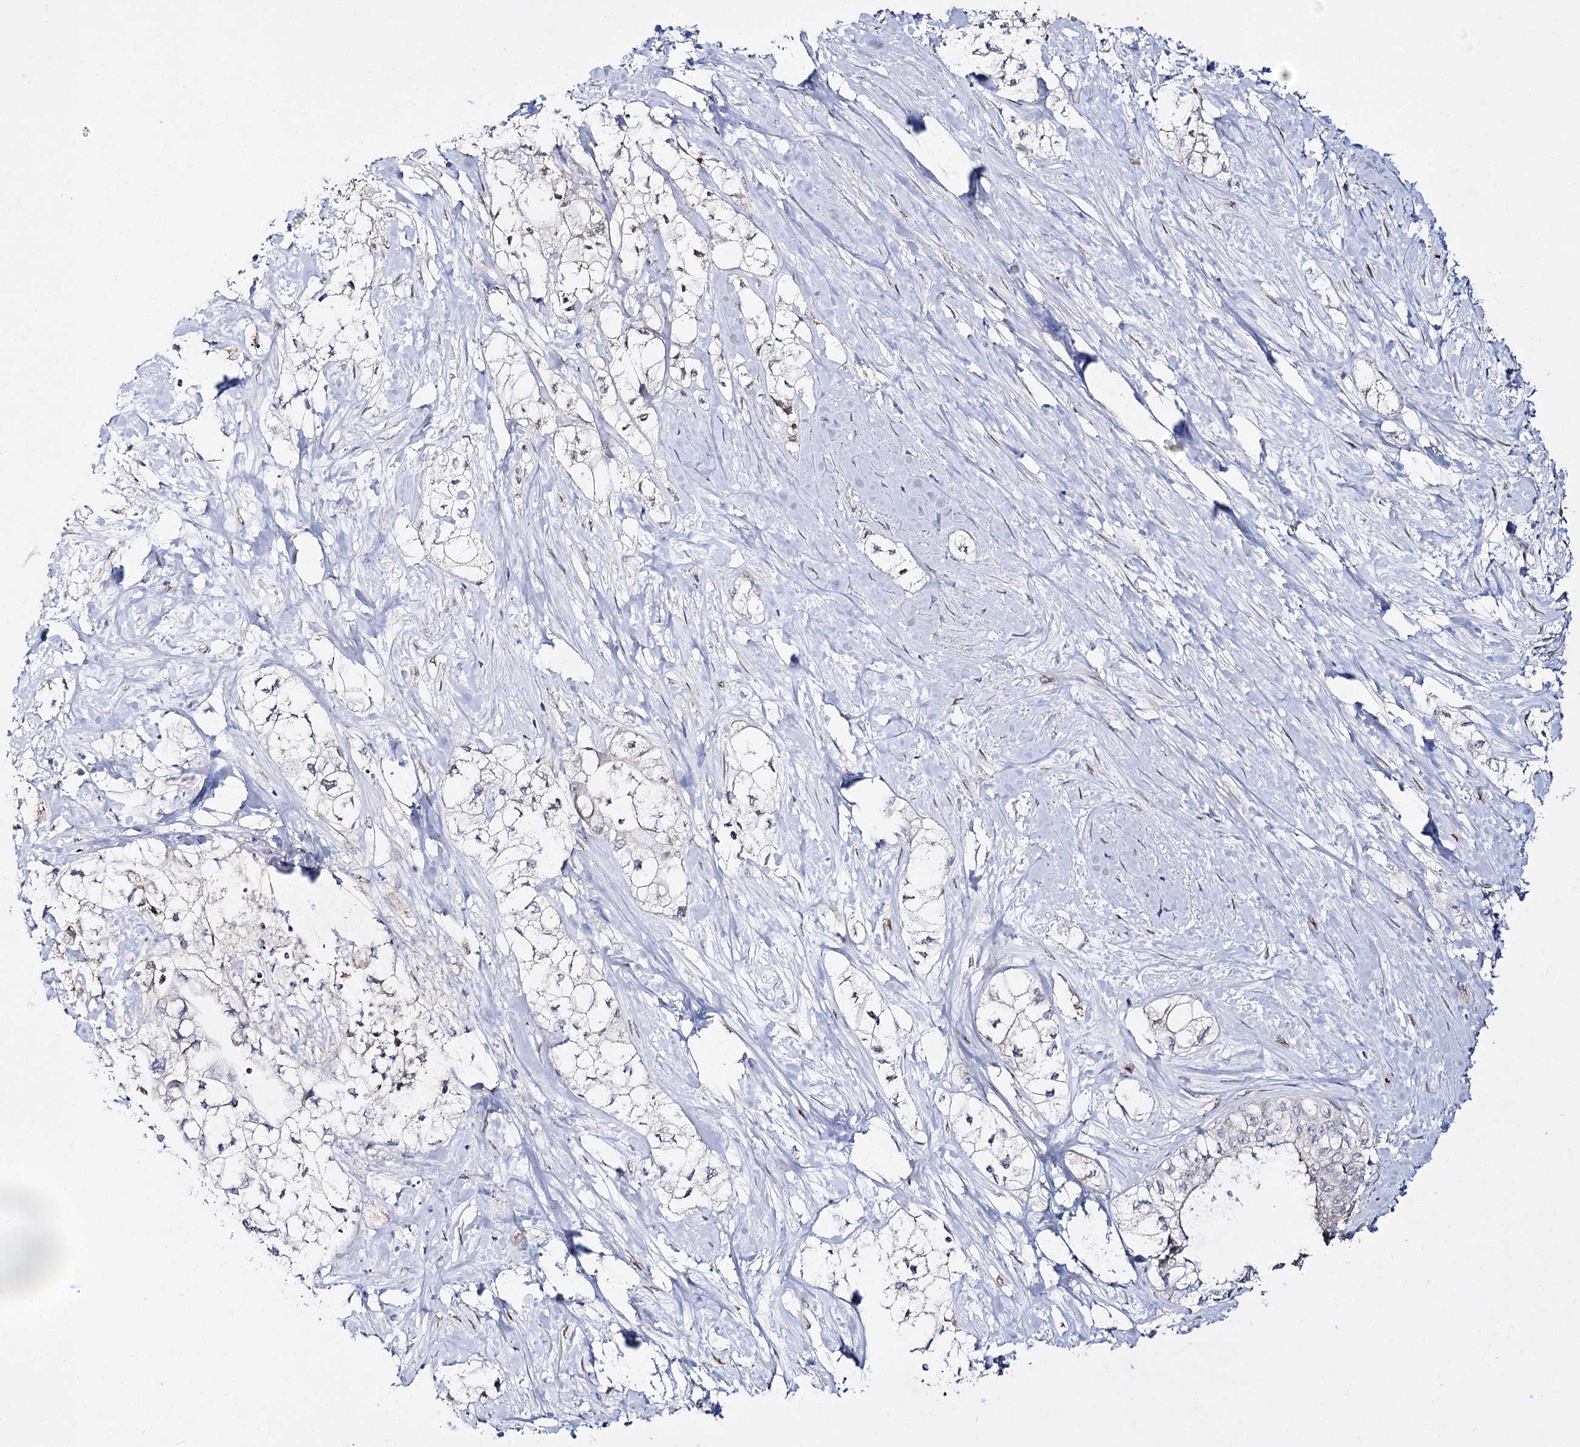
{"staining": {"intensity": "negative", "quantity": "none", "location": "none"}, "tissue": "pancreatic cancer", "cell_type": "Tumor cells", "image_type": "cancer", "snomed": [{"axis": "morphology", "description": "Adenocarcinoma, NOS"}, {"axis": "topography", "description": "Pancreas"}], "caption": "Immunohistochemistry (IHC) histopathology image of human pancreatic cancer stained for a protein (brown), which reveals no positivity in tumor cells. Brightfield microscopy of immunohistochemistry (IHC) stained with DAB (3,3'-diaminobenzidine) (brown) and hematoxylin (blue), captured at high magnification.", "gene": "C11orf80", "patient": {"sex": "male", "age": 70}}